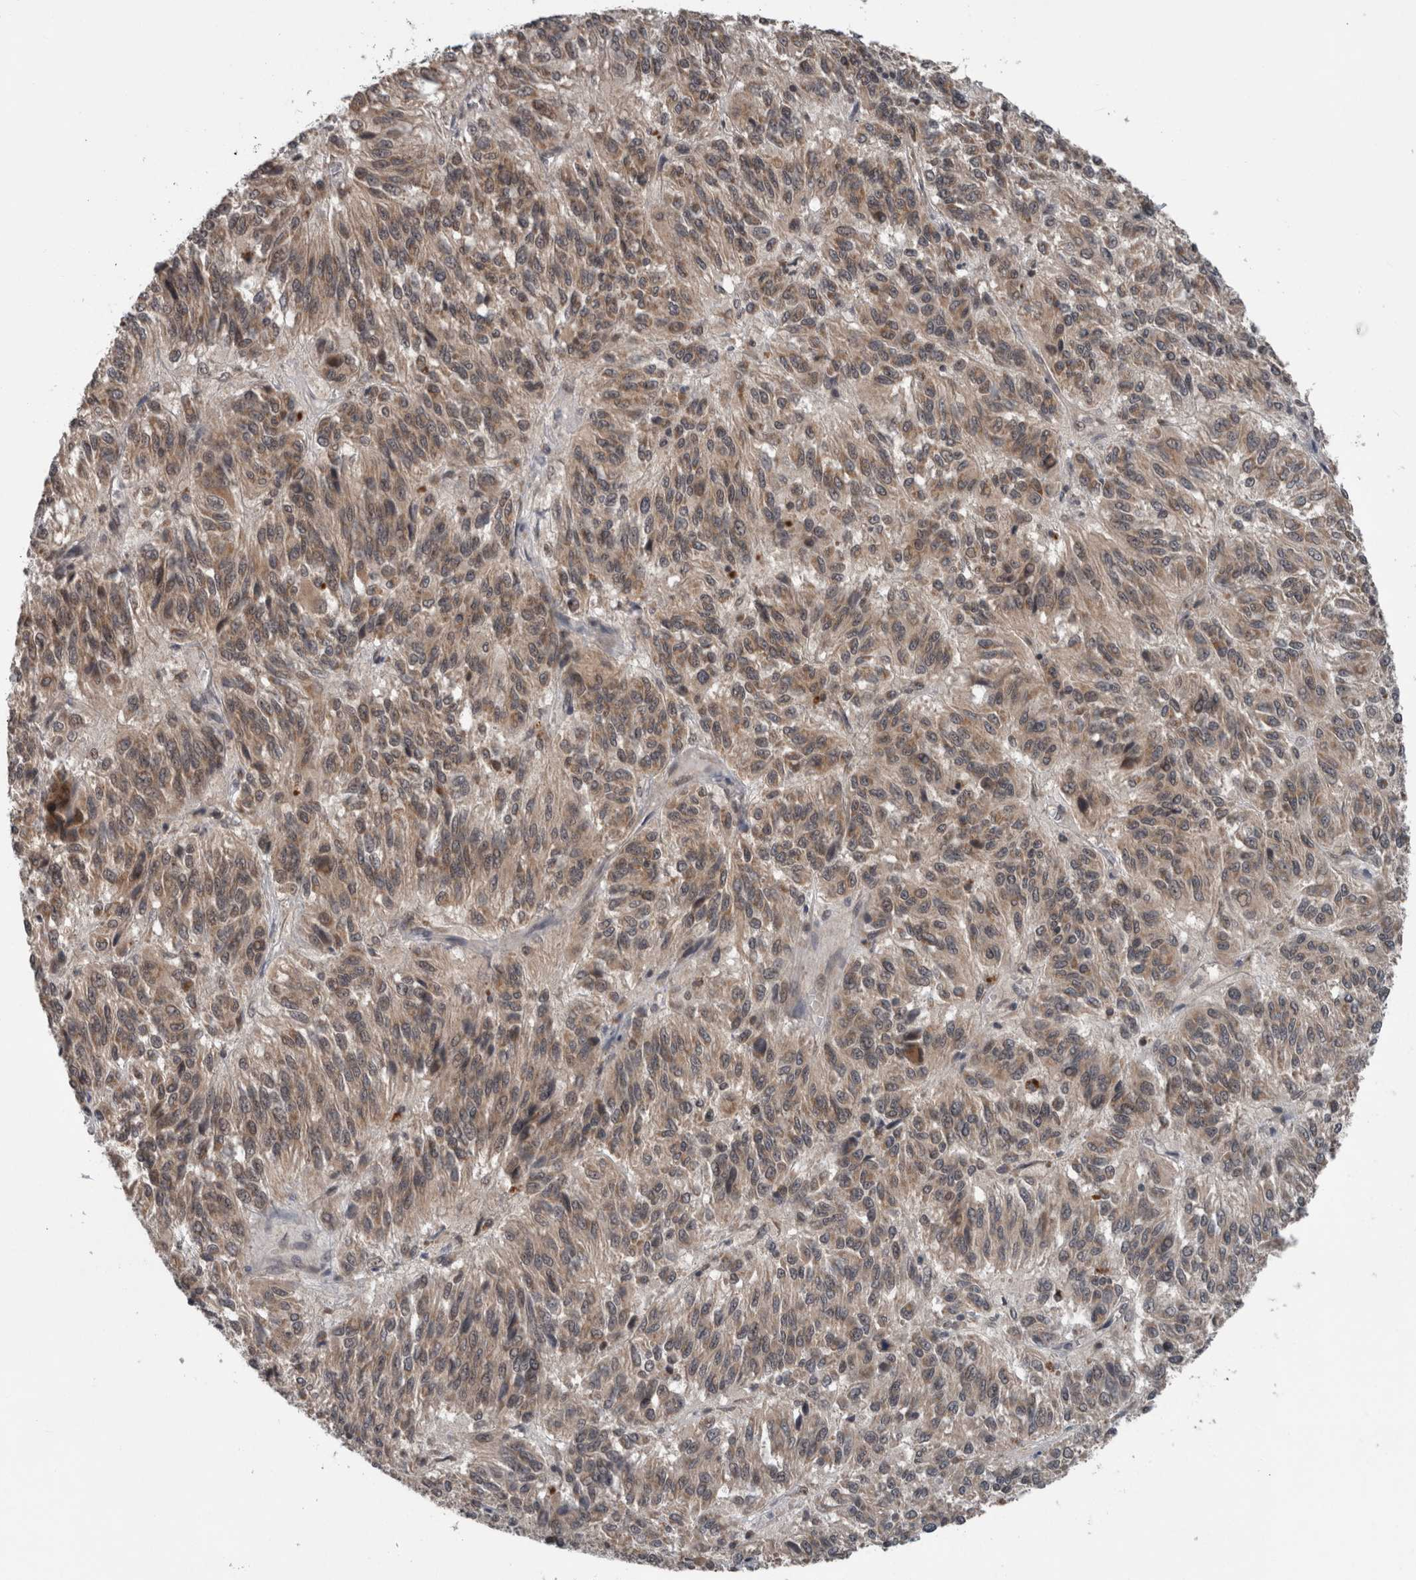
{"staining": {"intensity": "weak", "quantity": ">75%", "location": "cytoplasmic/membranous"}, "tissue": "melanoma", "cell_type": "Tumor cells", "image_type": "cancer", "snomed": [{"axis": "morphology", "description": "Malignant melanoma, Metastatic site"}, {"axis": "topography", "description": "Lung"}], "caption": "Weak cytoplasmic/membranous expression for a protein is present in about >75% of tumor cells of melanoma using immunohistochemistry.", "gene": "ENY2", "patient": {"sex": "male", "age": 64}}